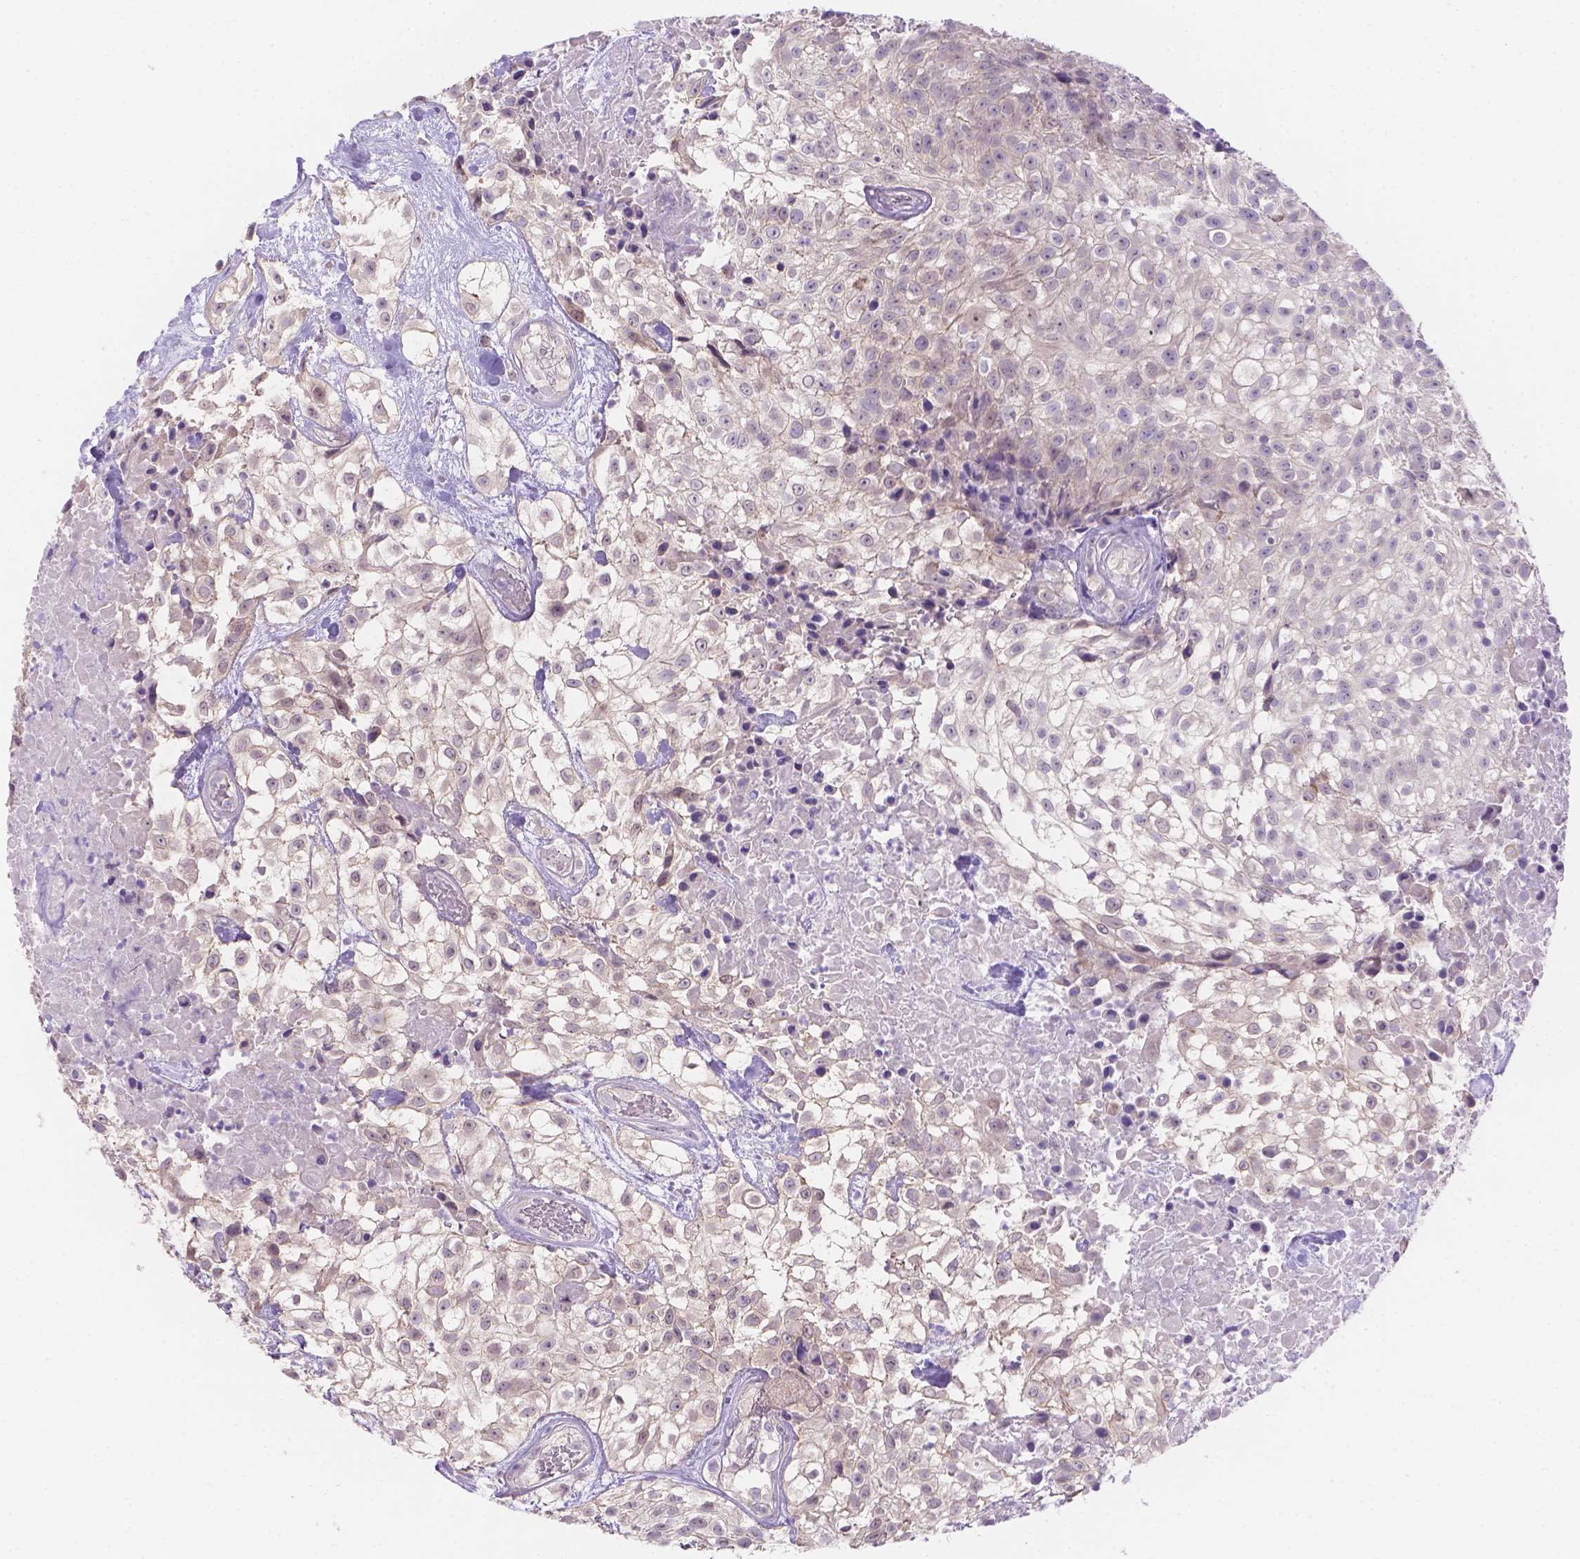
{"staining": {"intensity": "weak", "quantity": "<25%", "location": "cytoplasmic/membranous"}, "tissue": "urothelial cancer", "cell_type": "Tumor cells", "image_type": "cancer", "snomed": [{"axis": "morphology", "description": "Urothelial carcinoma, High grade"}, {"axis": "topography", "description": "Urinary bladder"}], "caption": "Immunohistochemistry (IHC) histopathology image of human urothelial carcinoma (high-grade) stained for a protein (brown), which demonstrates no expression in tumor cells.", "gene": "CD96", "patient": {"sex": "male", "age": 56}}